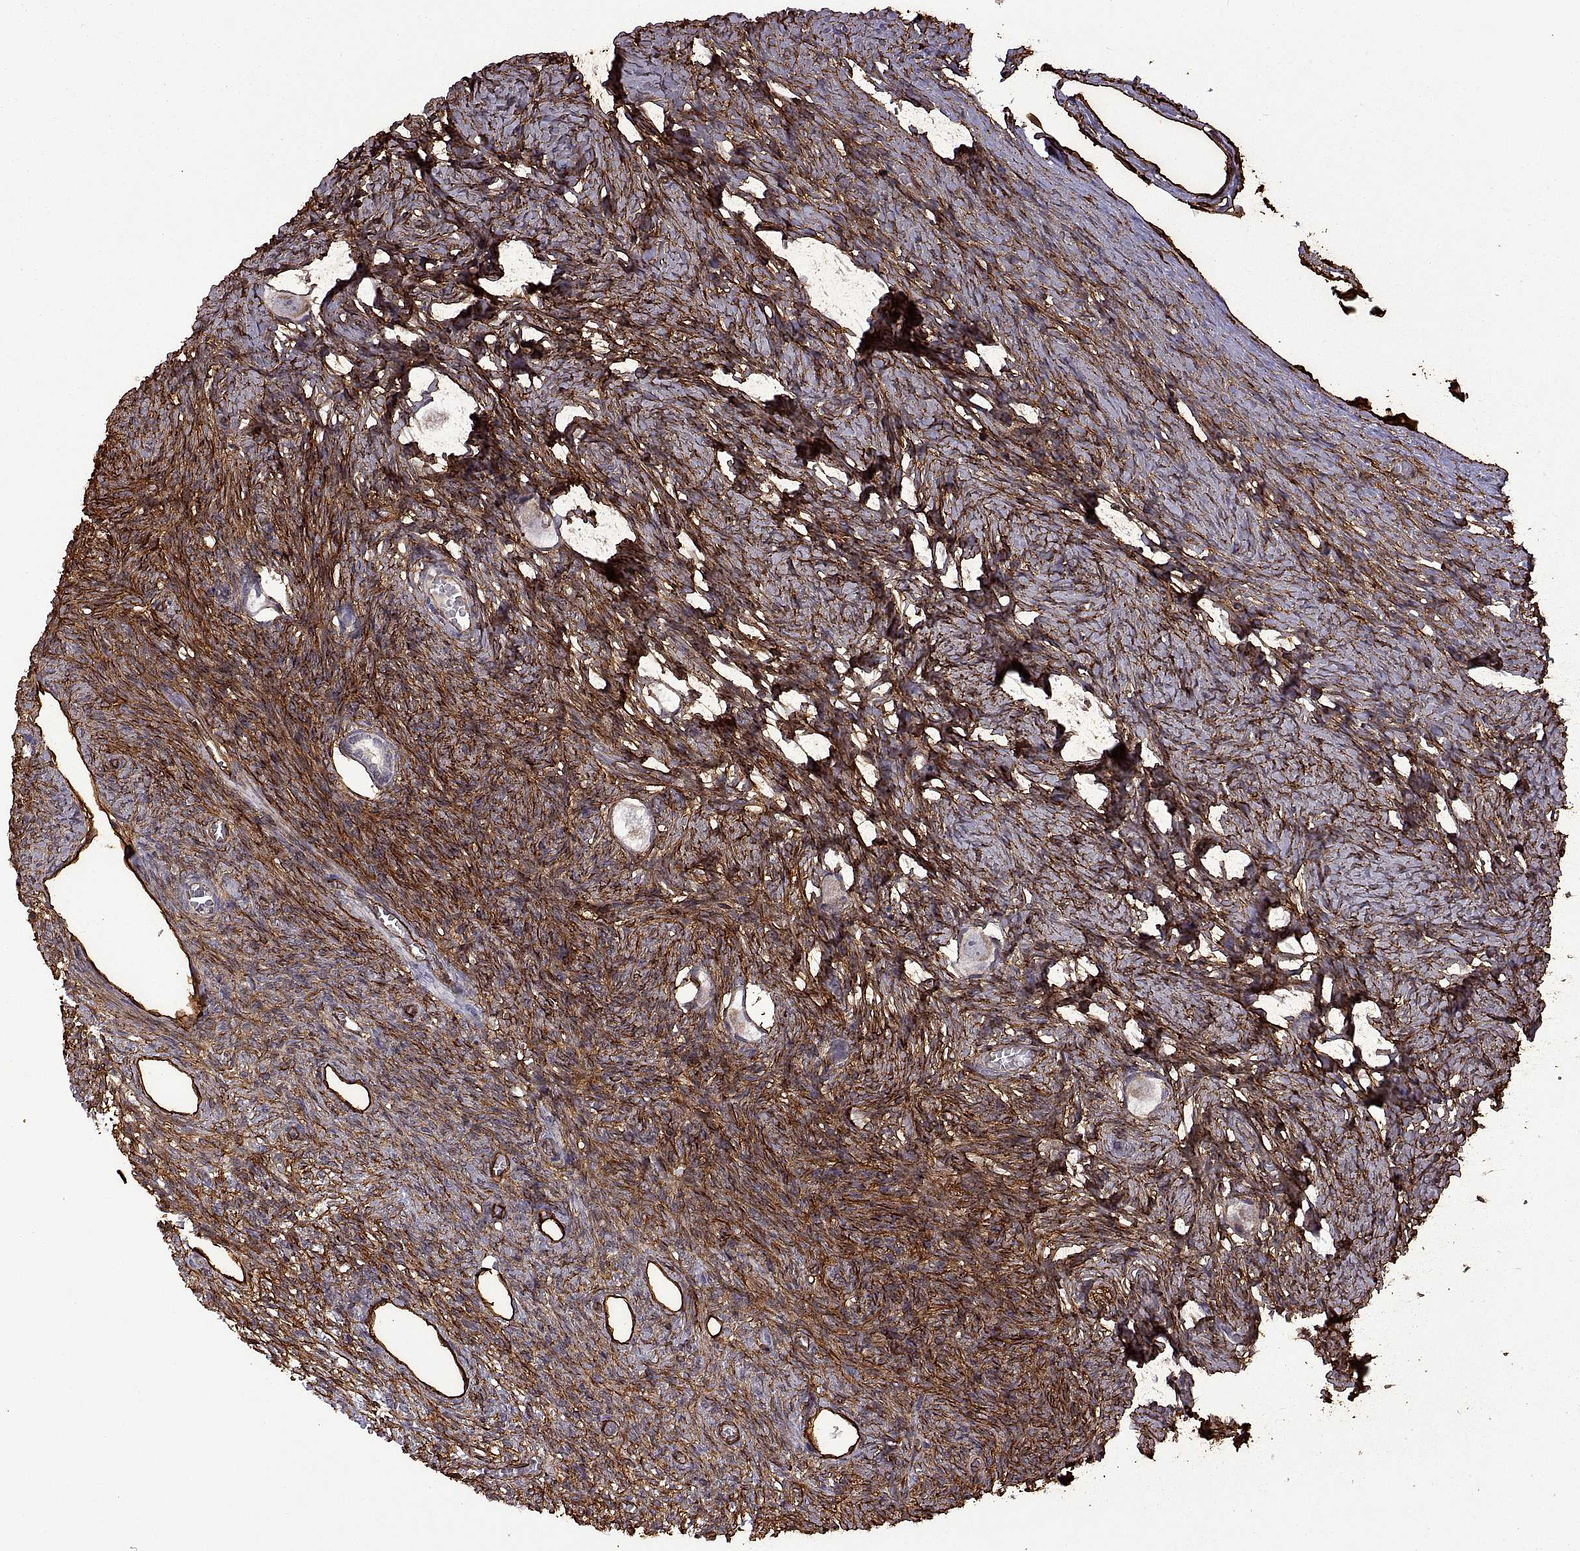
{"staining": {"intensity": "weak", "quantity": "25%-75%", "location": "cytoplasmic/membranous"}, "tissue": "ovary", "cell_type": "Follicle cells", "image_type": "normal", "snomed": [{"axis": "morphology", "description": "Normal tissue, NOS"}, {"axis": "topography", "description": "Ovary"}], "caption": "This photomicrograph exhibits immunohistochemistry staining of normal ovary, with low weak cytoplasmic/membranous positivity in approximately 25%-75% of follicle cells.", "gene": "S100A10", "patient": {"sex": "female", "age": 27}}